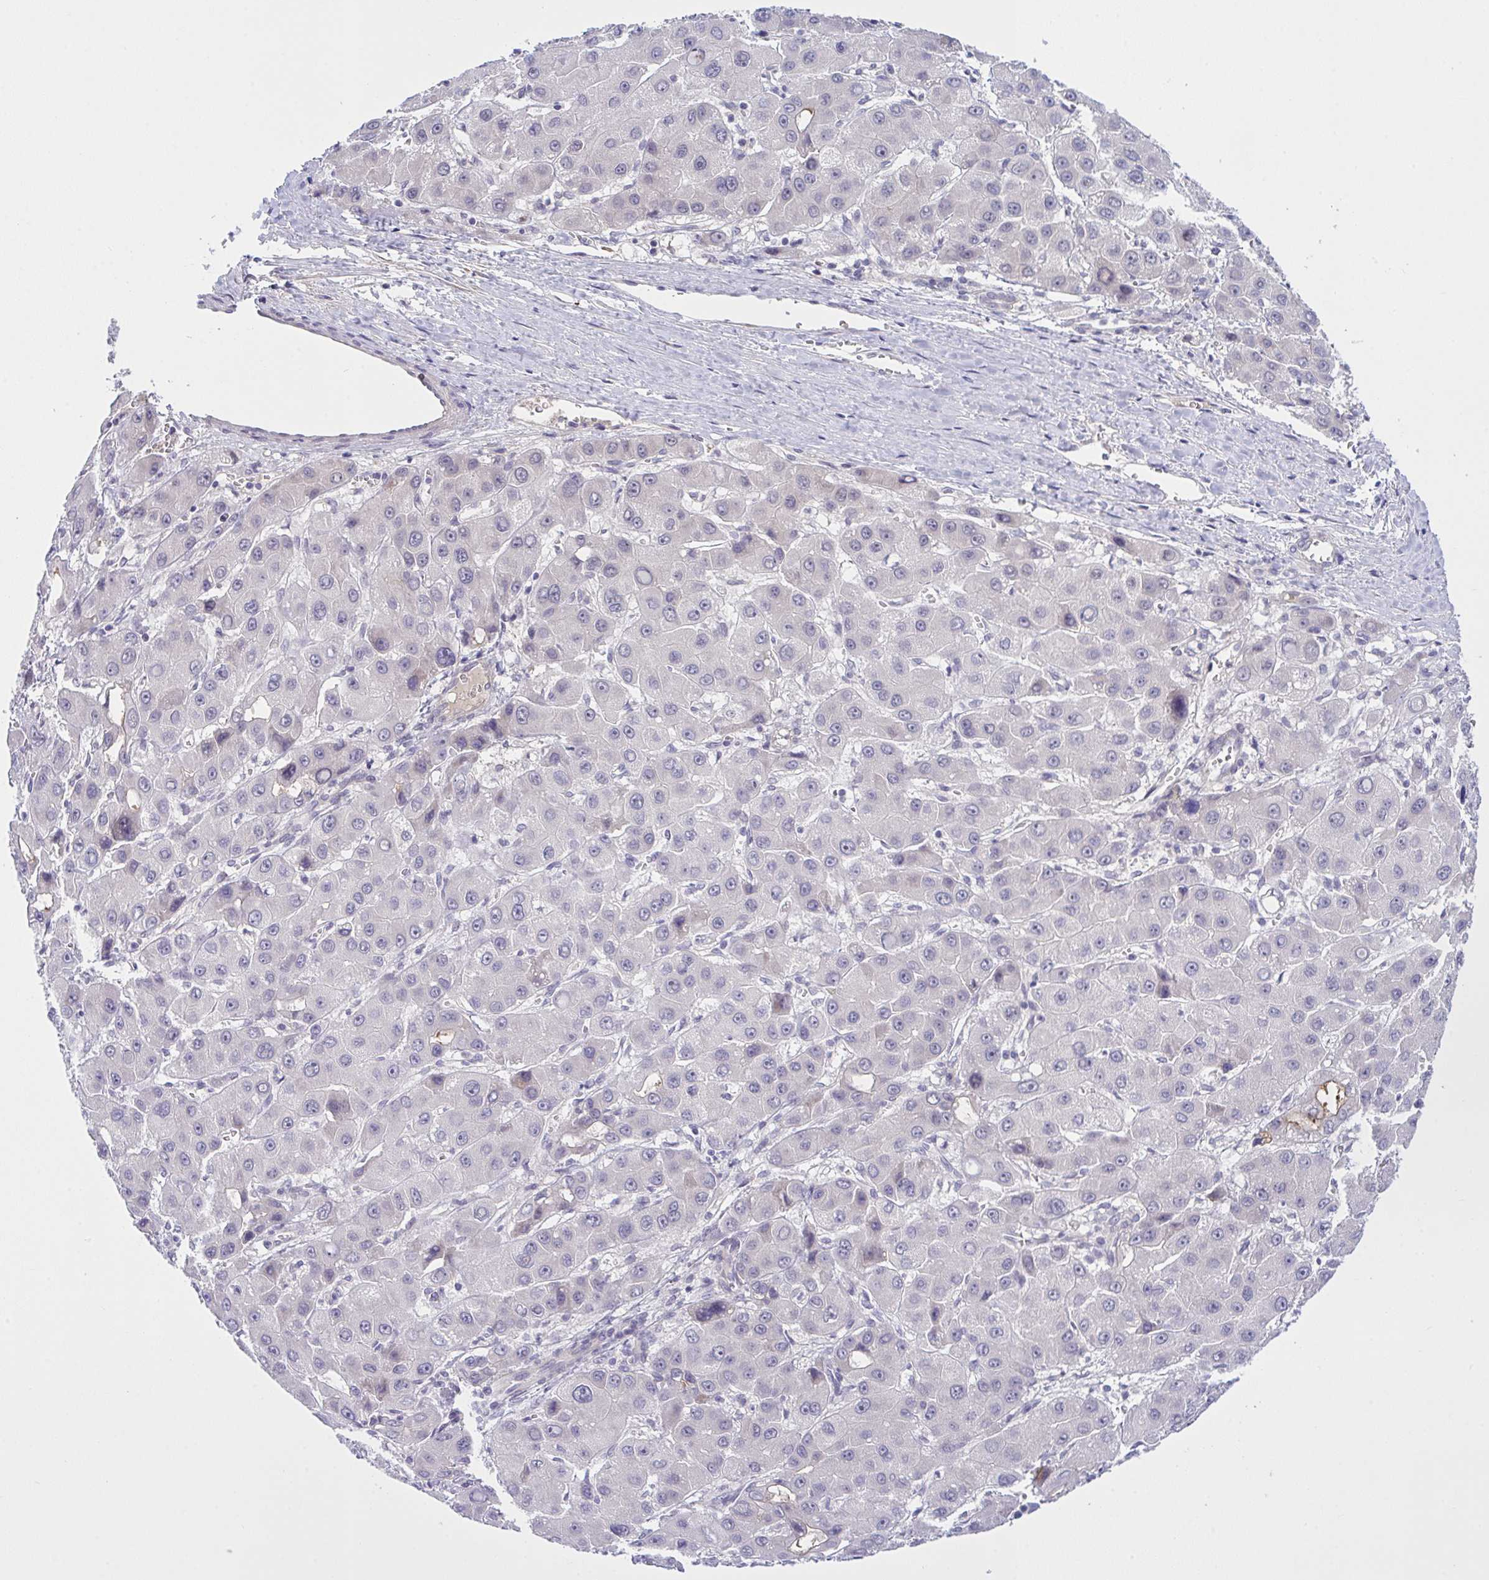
{"staining": {"intensity": "negative", "quantity": "none", "location": "none"}, "tissue": "liver cancer", "cell_type": "Tumor cells", "image_type": "cancer", "snomed": [{"axis": "morphology", "description": "Carcinoma, Hepatocellular, NOS"}, {"axis": "topography", "description": "Liver"}], "caption": "Immunohistochemistry histopathology image of neoplastic tissue: liver hepatocellular carcinoma stained with DAB shows no significant protein positivity in tumor cells.", "gene": "SYNPO2L", "patient": {"sex": "male", "age": 55}}